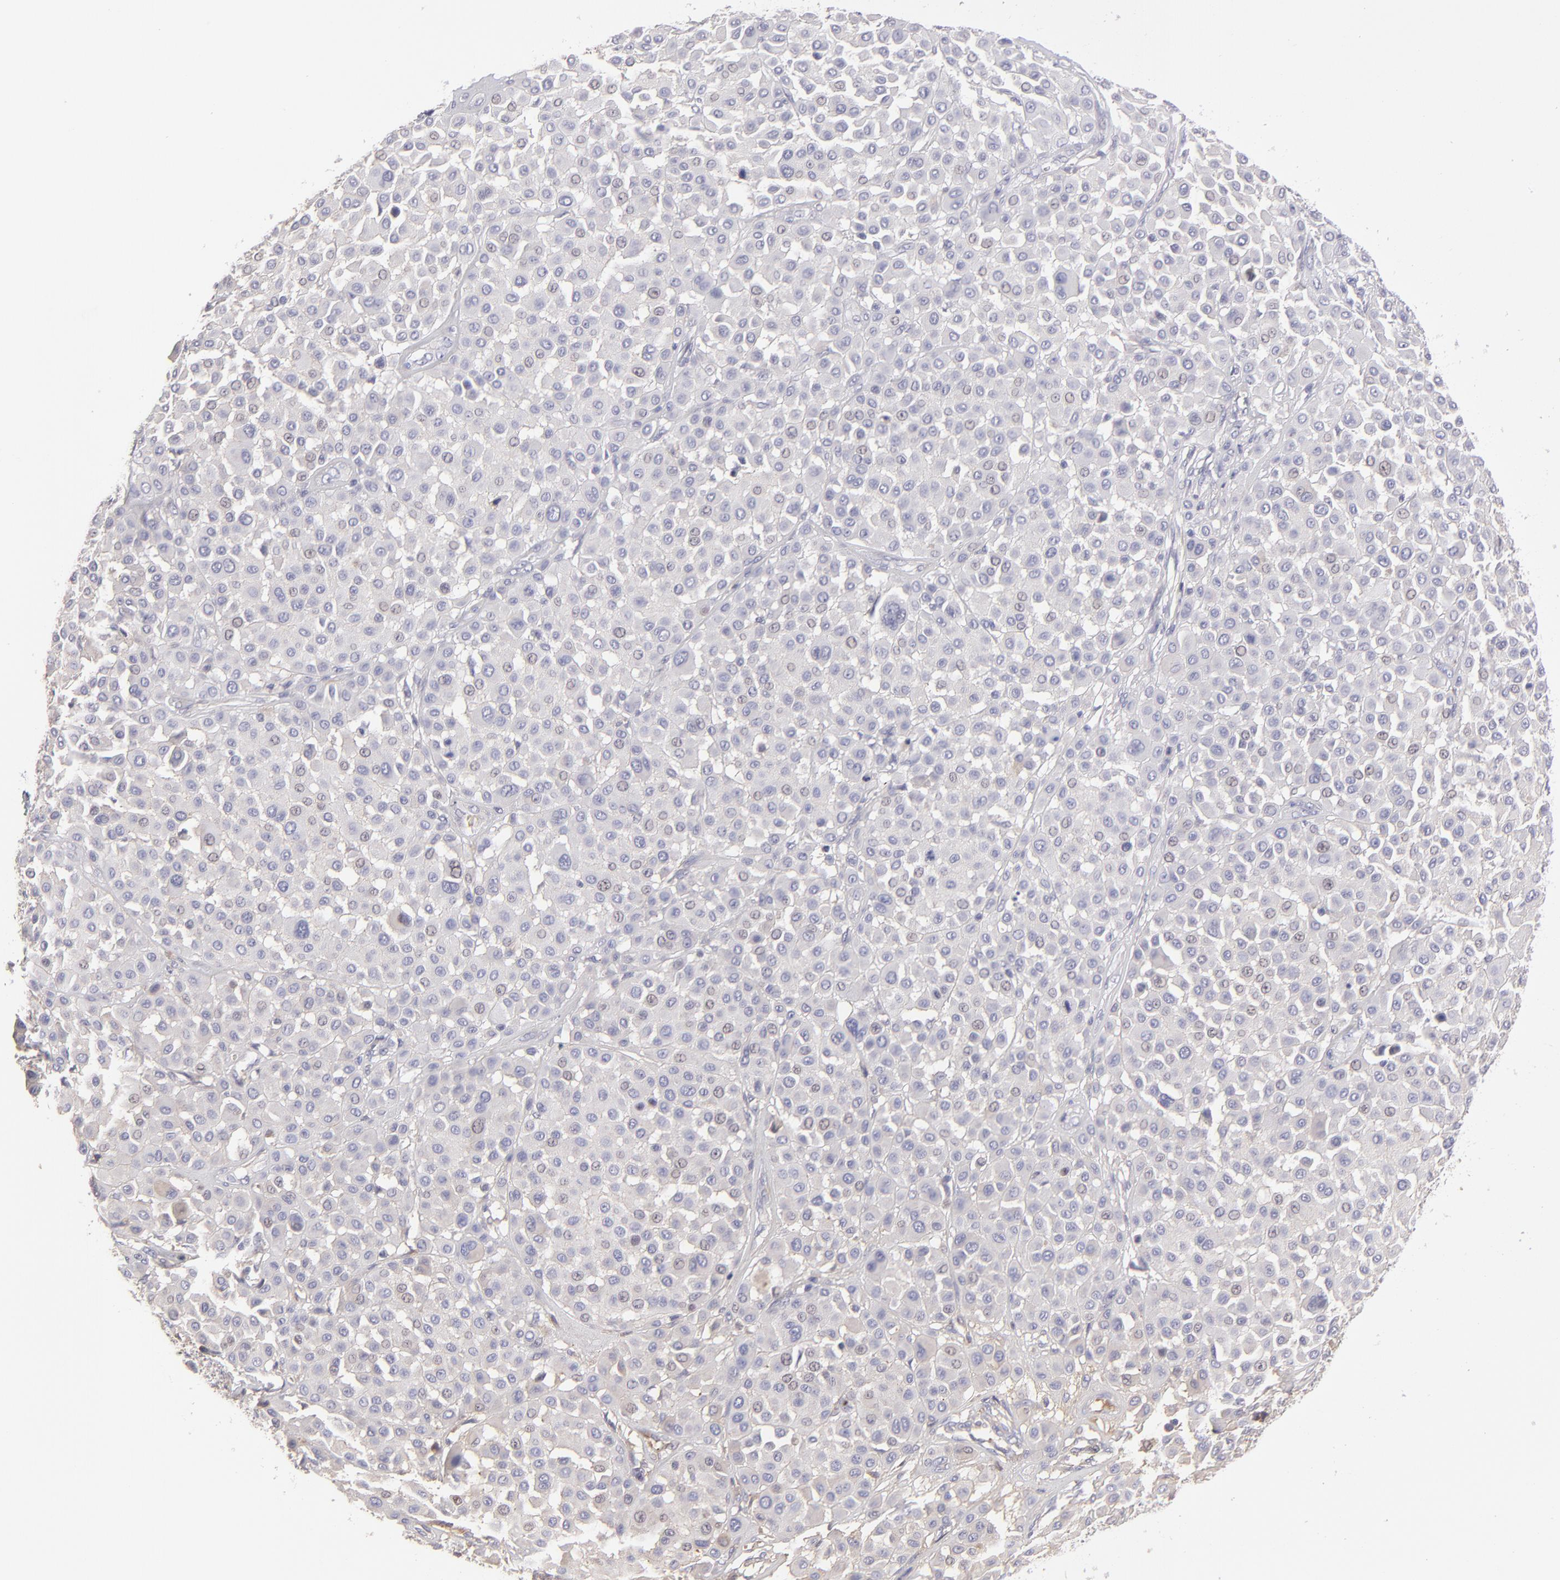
{"staining": {"intensity": "negative", "quantity": "none", "location": "none"}, "tissue": "melanoma", "cell_type": "Tumor cells", "image_type": "cancer", "snomed": [{"axis": "morphology", "description": "Malignant melanoma, Metastatic site"}, {"axis": "topography", "description": "Soft tissue"}], "caption": "Immunohistochemical staining of melanoma shows no significant positivity in tumor cells.", "gene": "ABCC4", "patient": {"sex": "male", "age": 41}}